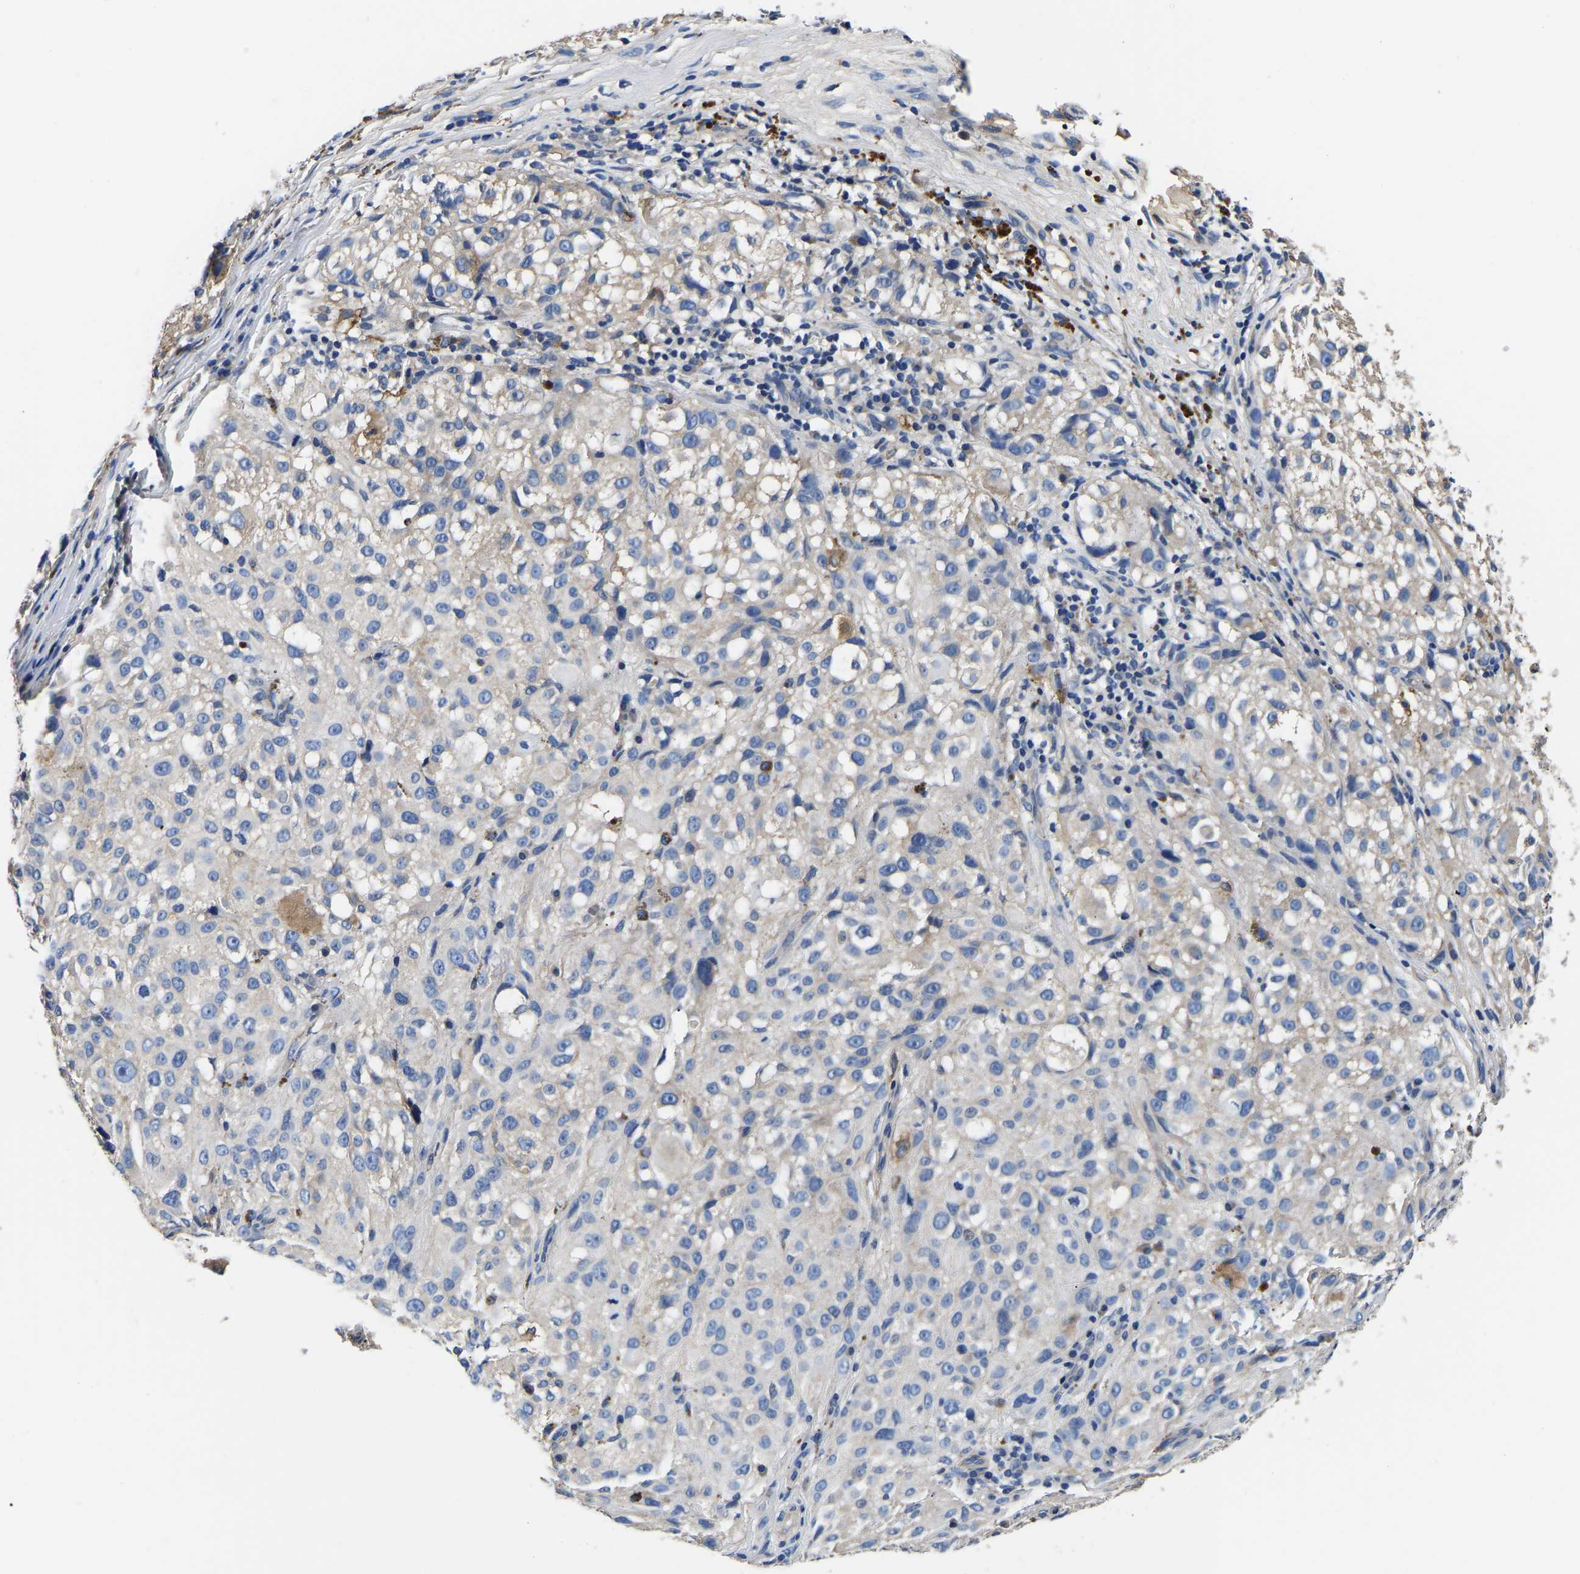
{"staining": {"intensity": "negative", "quantity": "none", "location": "none"}, "tissue": "melanoma", "cell_type": "Tumor cells", "image_type": "cancer", "snomed": [{"axis": "morphology", "description": "Necrosis, NOS"}, {"axis": "morphology", "description": "Malignant melanoma, NOS"}, {"axis": "topography", "description": "Skin"}], "caption": "A histopathology image of malignant melanoma stained for a protein demonstrates no brown staining in tumor cells. (Brightfield microscopy of DAB IHC at high magnification).", "gene": "SH3GLB1", "patient": {"sex": "female", "age": 87}}